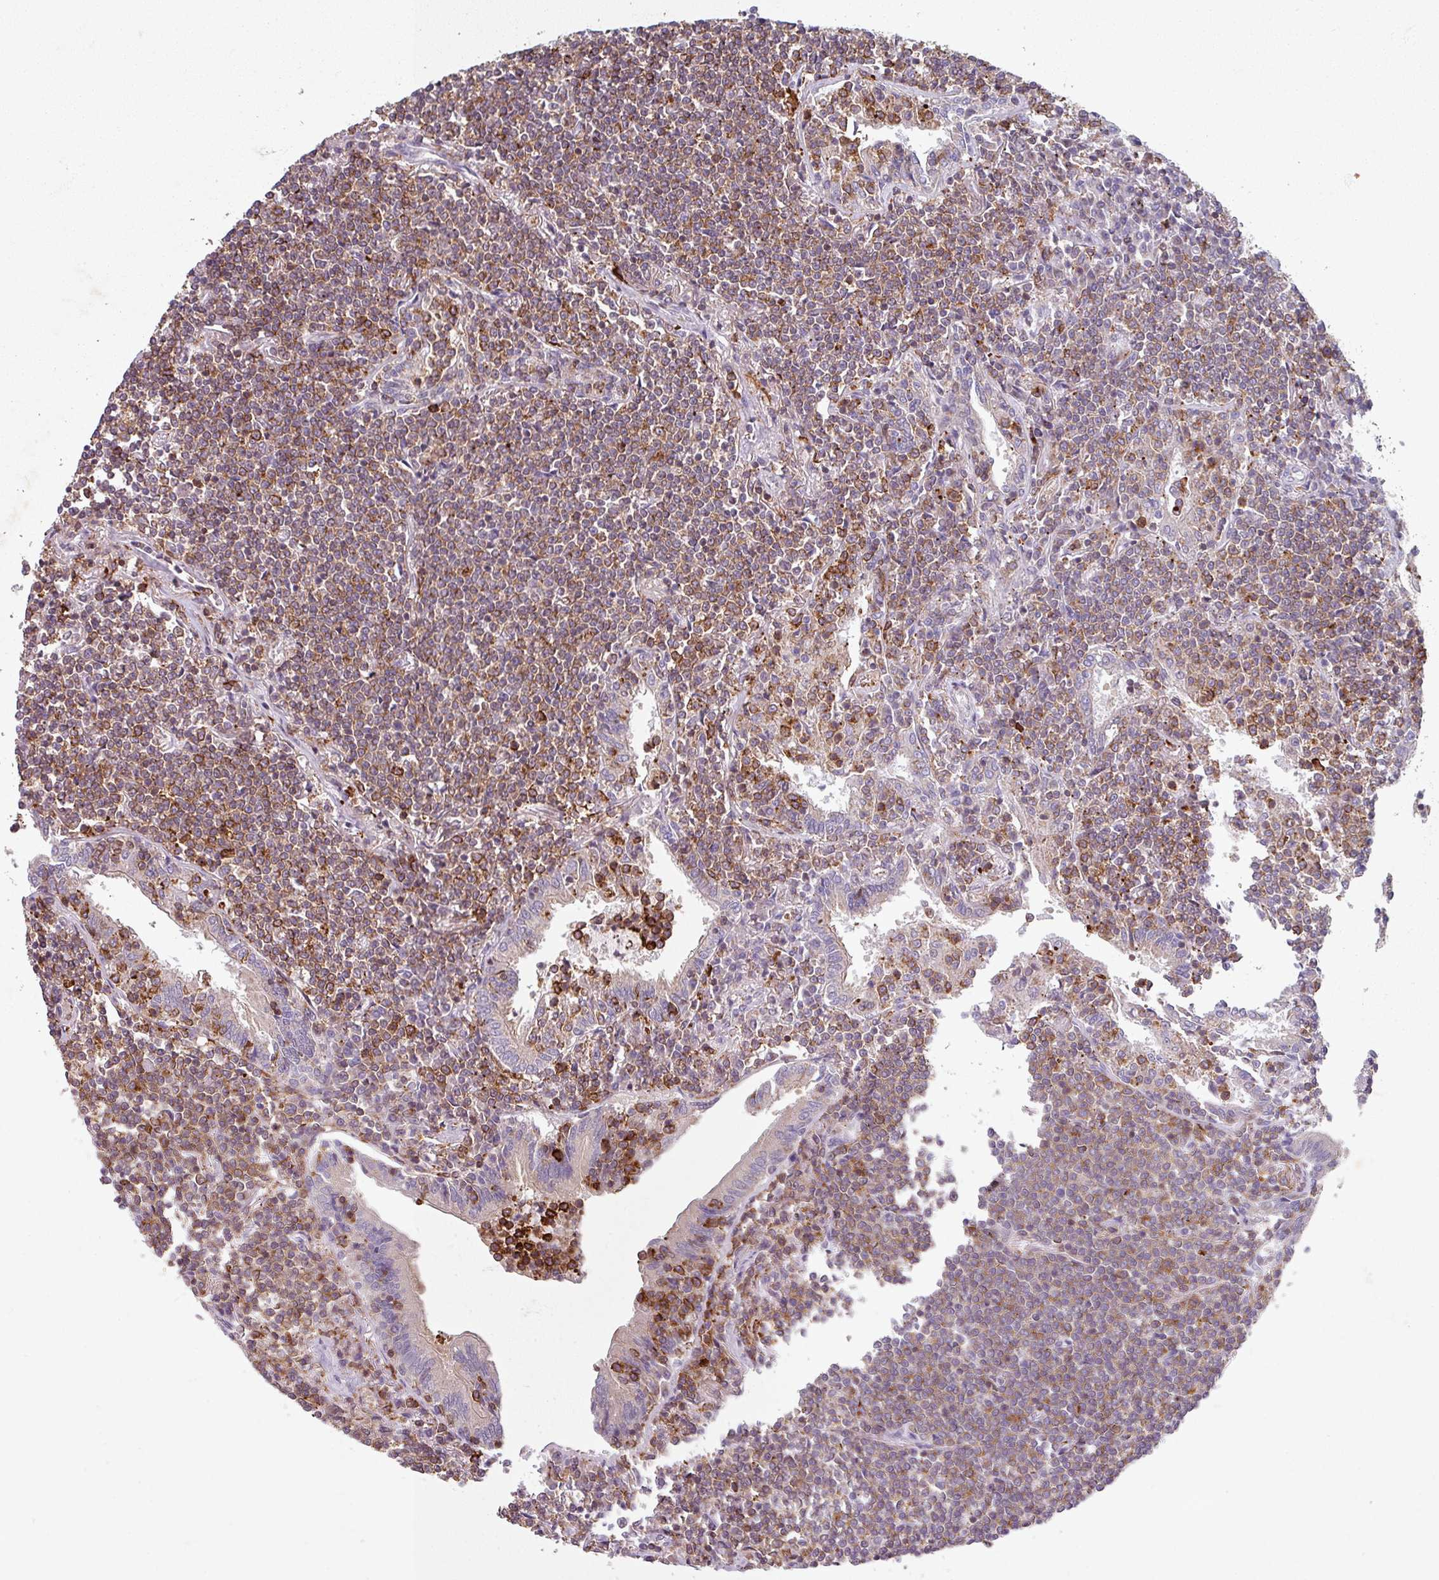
{"staining": {"intensity": "strong", "quantity": ">75%", "location": "cytoplasmic/membranous"}, "tissue": "lymphoma", "cell_type": "Tumor cells", "image_type": "cancer", "snomed": [{"axis": "morphology", "description": "Malignant lymphoma, non-Hodgkin's type, Low grade"}, {"axis": "topography", "description": "Lung"}], "caption": "Immunohistochemistry (IHC) staining of lymphoma, which displays high levels of strong cytoplasmic/membranous positivity in approximately >75% of tumor cells indicating strong cytoplasmic/membranous protein expression. The staining was performed using DAB (3,3'-diaminobenzidine) (brown) for protein detection and nuclei were counterstained in hematoxylin (blue).", "gene": "NEDD9", "patient": {"sex": "female", "age": 71}}